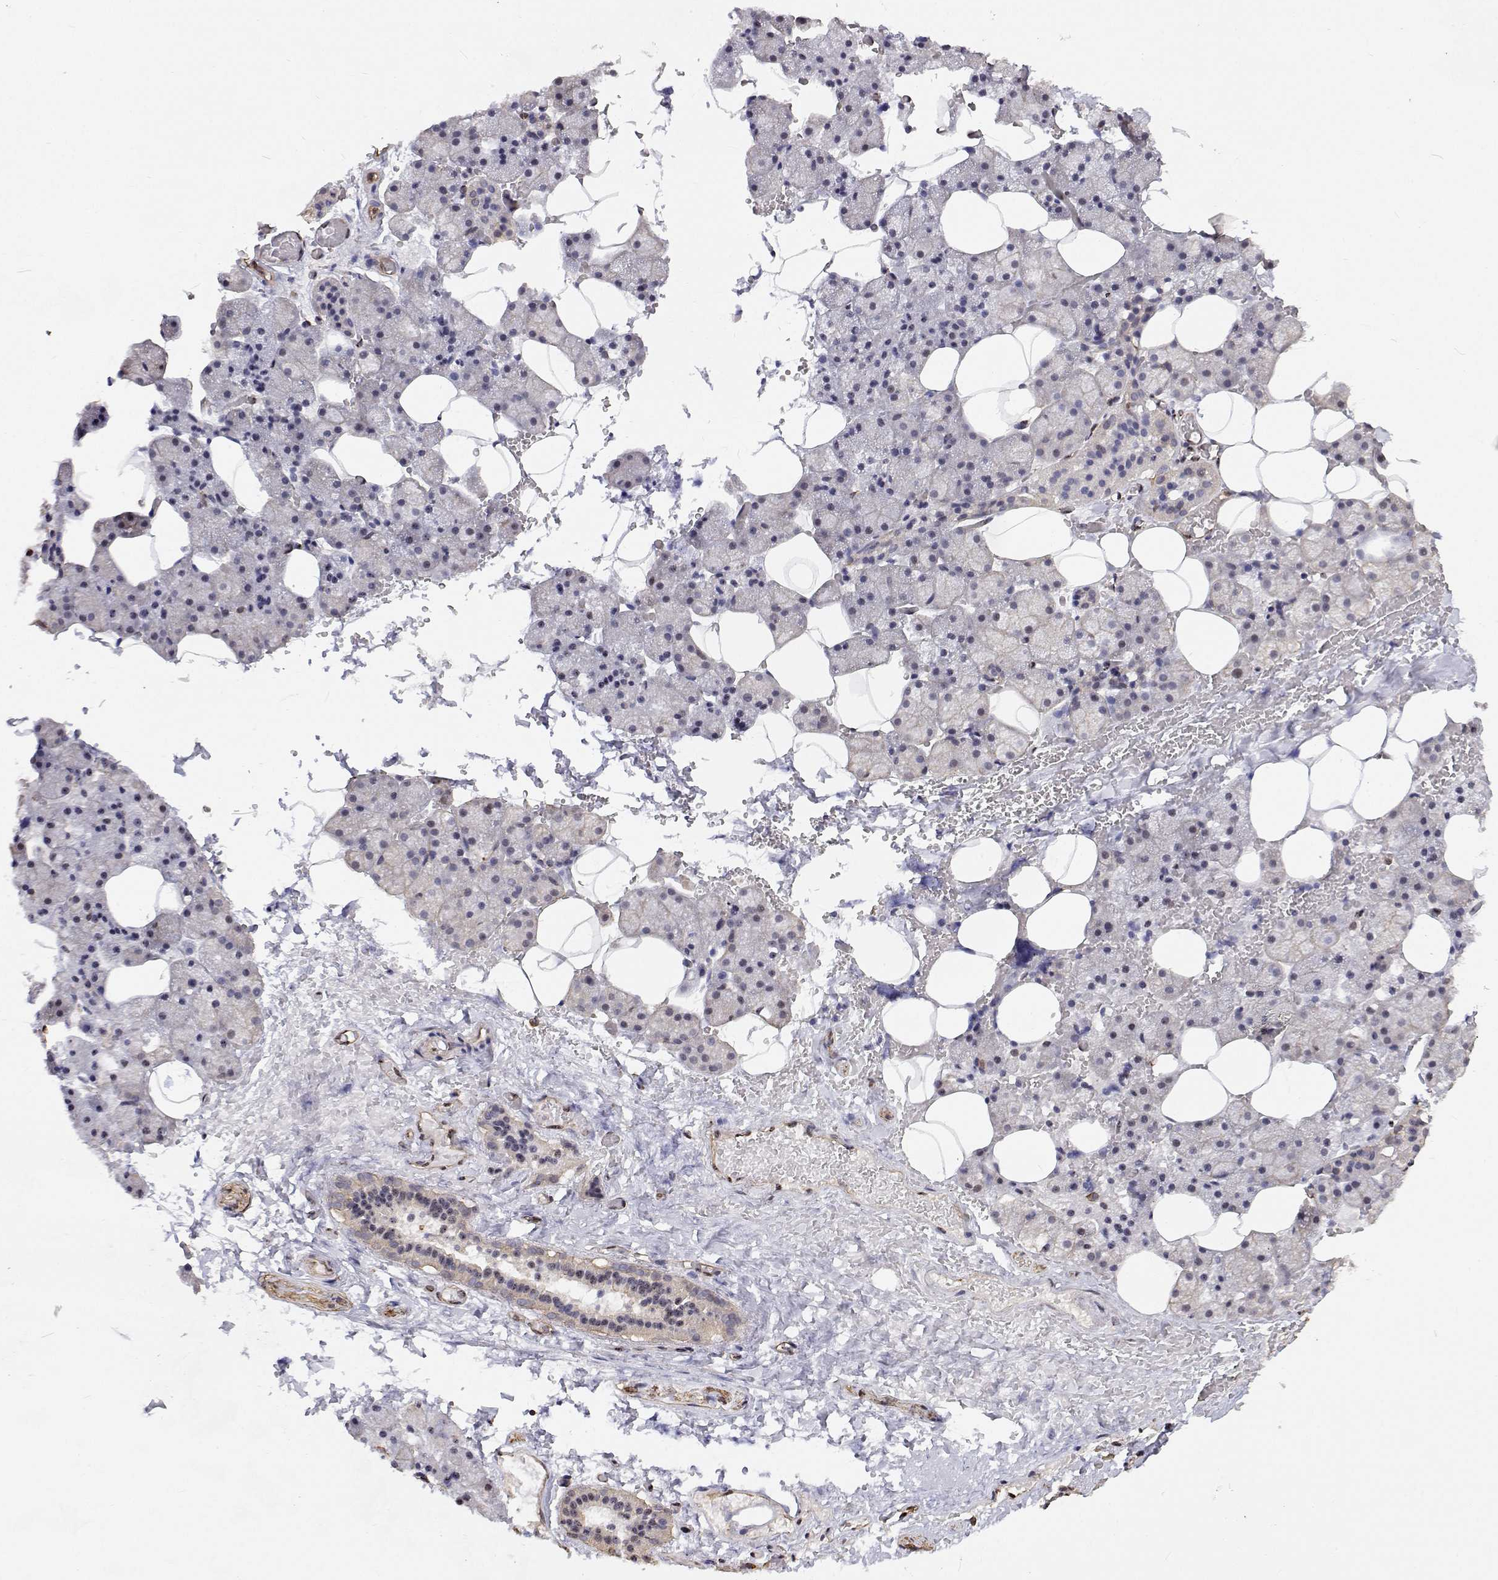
{"staining": {"intensity": "weak", "quantity": "<25%", "location": "cytoplasmic/membranous"}, "tissue": "salivary gland", "cell_type": "Glandular cells", "image_type": "normal", "snomed": [{"axis": "morphology", "description": "Normal tissue, NOS"}, {"axis": "topography", "description": "Salivary gland"}, {"axis": "topography", "description": "Peripheral nerve tissue"}], "caption": "High magnification brightfield microscopy of normal salivary gland stained with DAB (brown) and counterstained with hematoxylin (blue): glandular cells show no significant positivity.", "gene": "GSDMA", "patient": {"sex": "male", "age": 38}}